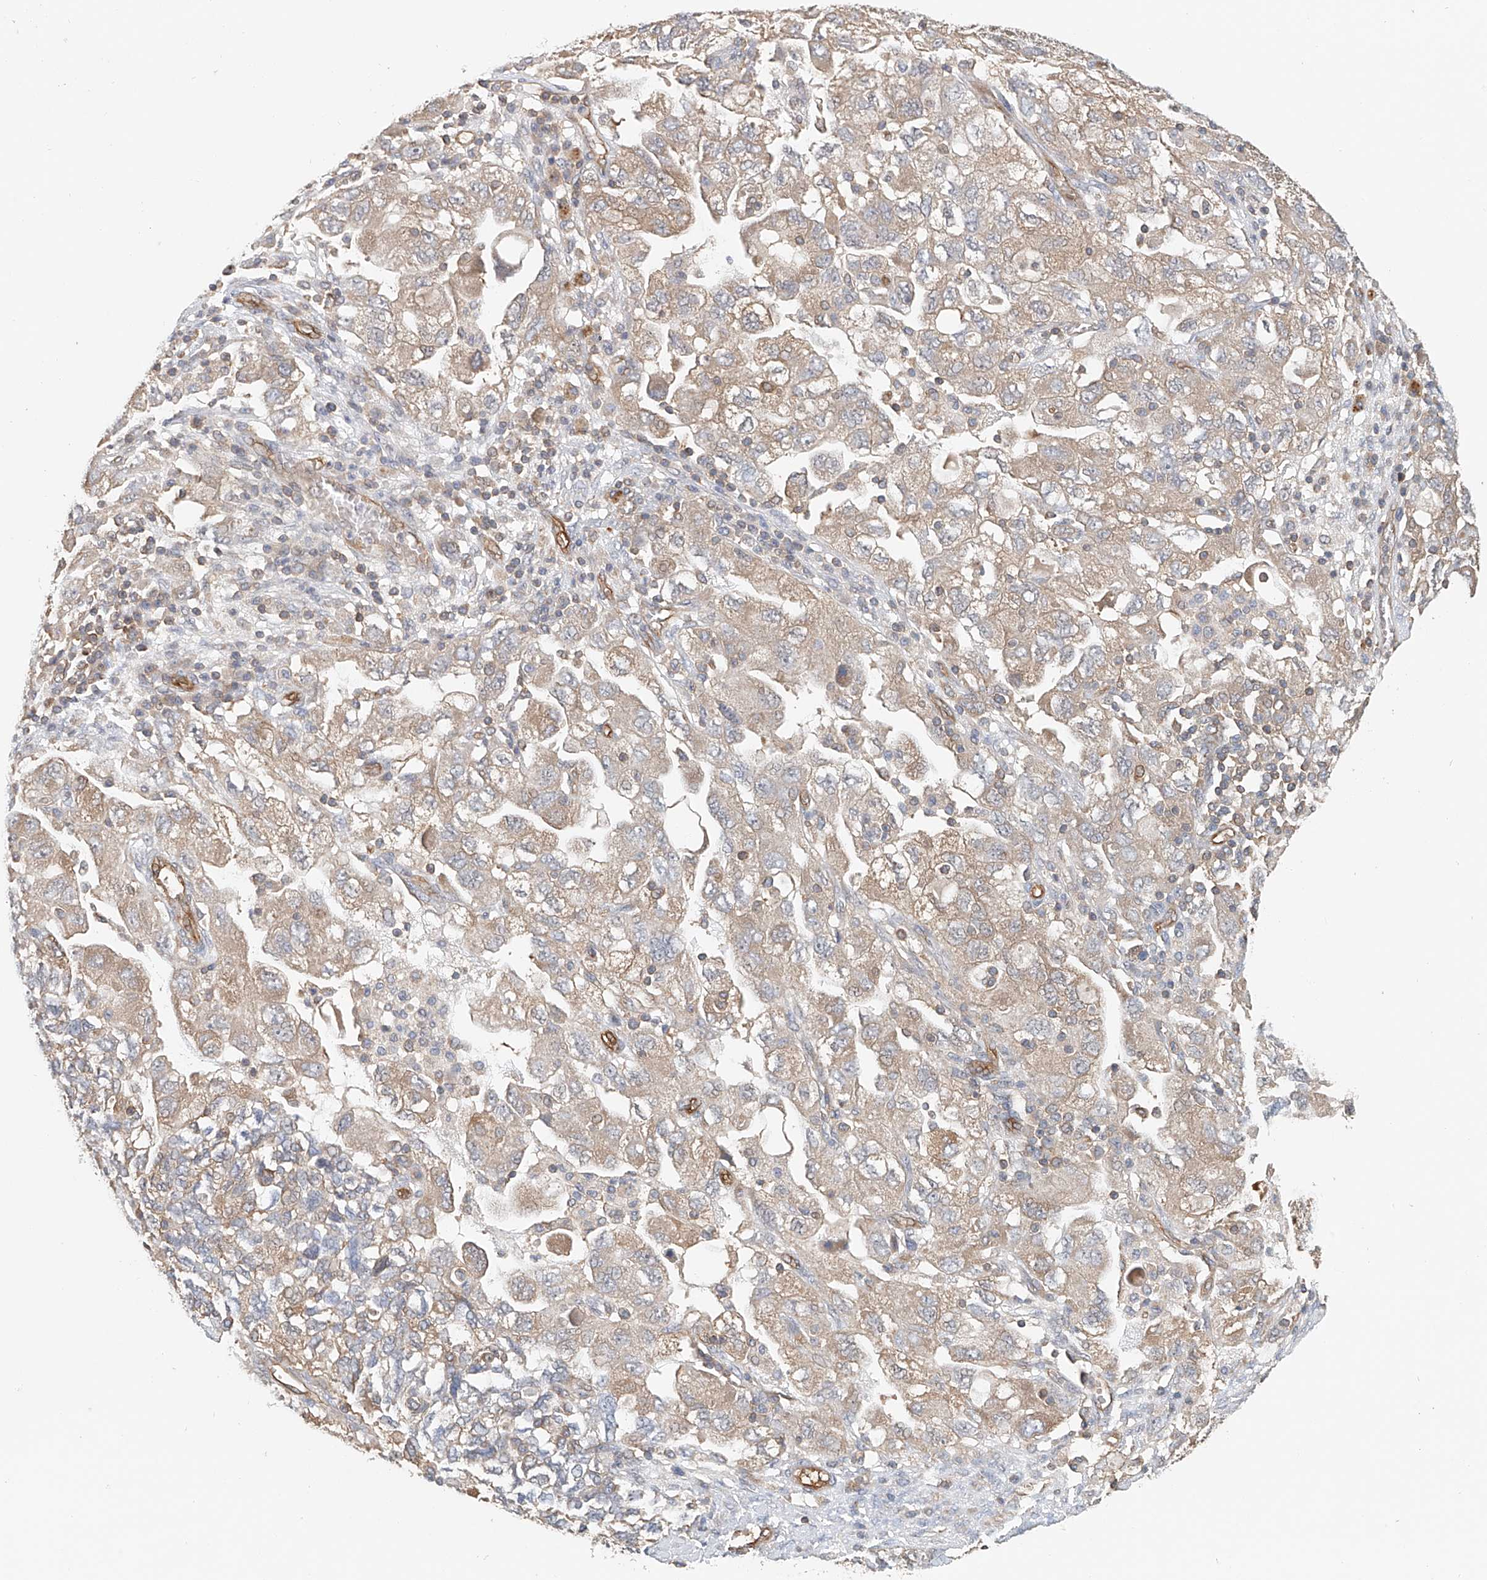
{"staining": {"intensity": "weak", "quantity": ">75%", "location": "cytoplasmic/membranous"}, "tissue": "ovarian cancer", "cell_type": "Tumor cells", "image_type": "cancer", "snomed": [{"axis": "morphology", "description": "Carcinoma, NOS"}, {"axis": "morphology", "description": "Cystadenocarcinoma, serous, NOS"}, {"axis": "topography", "description": "Ovary"}], "caption": "This image reveals IHC staining of human ovarian cancer, with low weak cytoplasmic/membranous expression in about >75% of tumor cells.", "gene": "FRYL", "patient": {"sex": "female", "age": 69}}